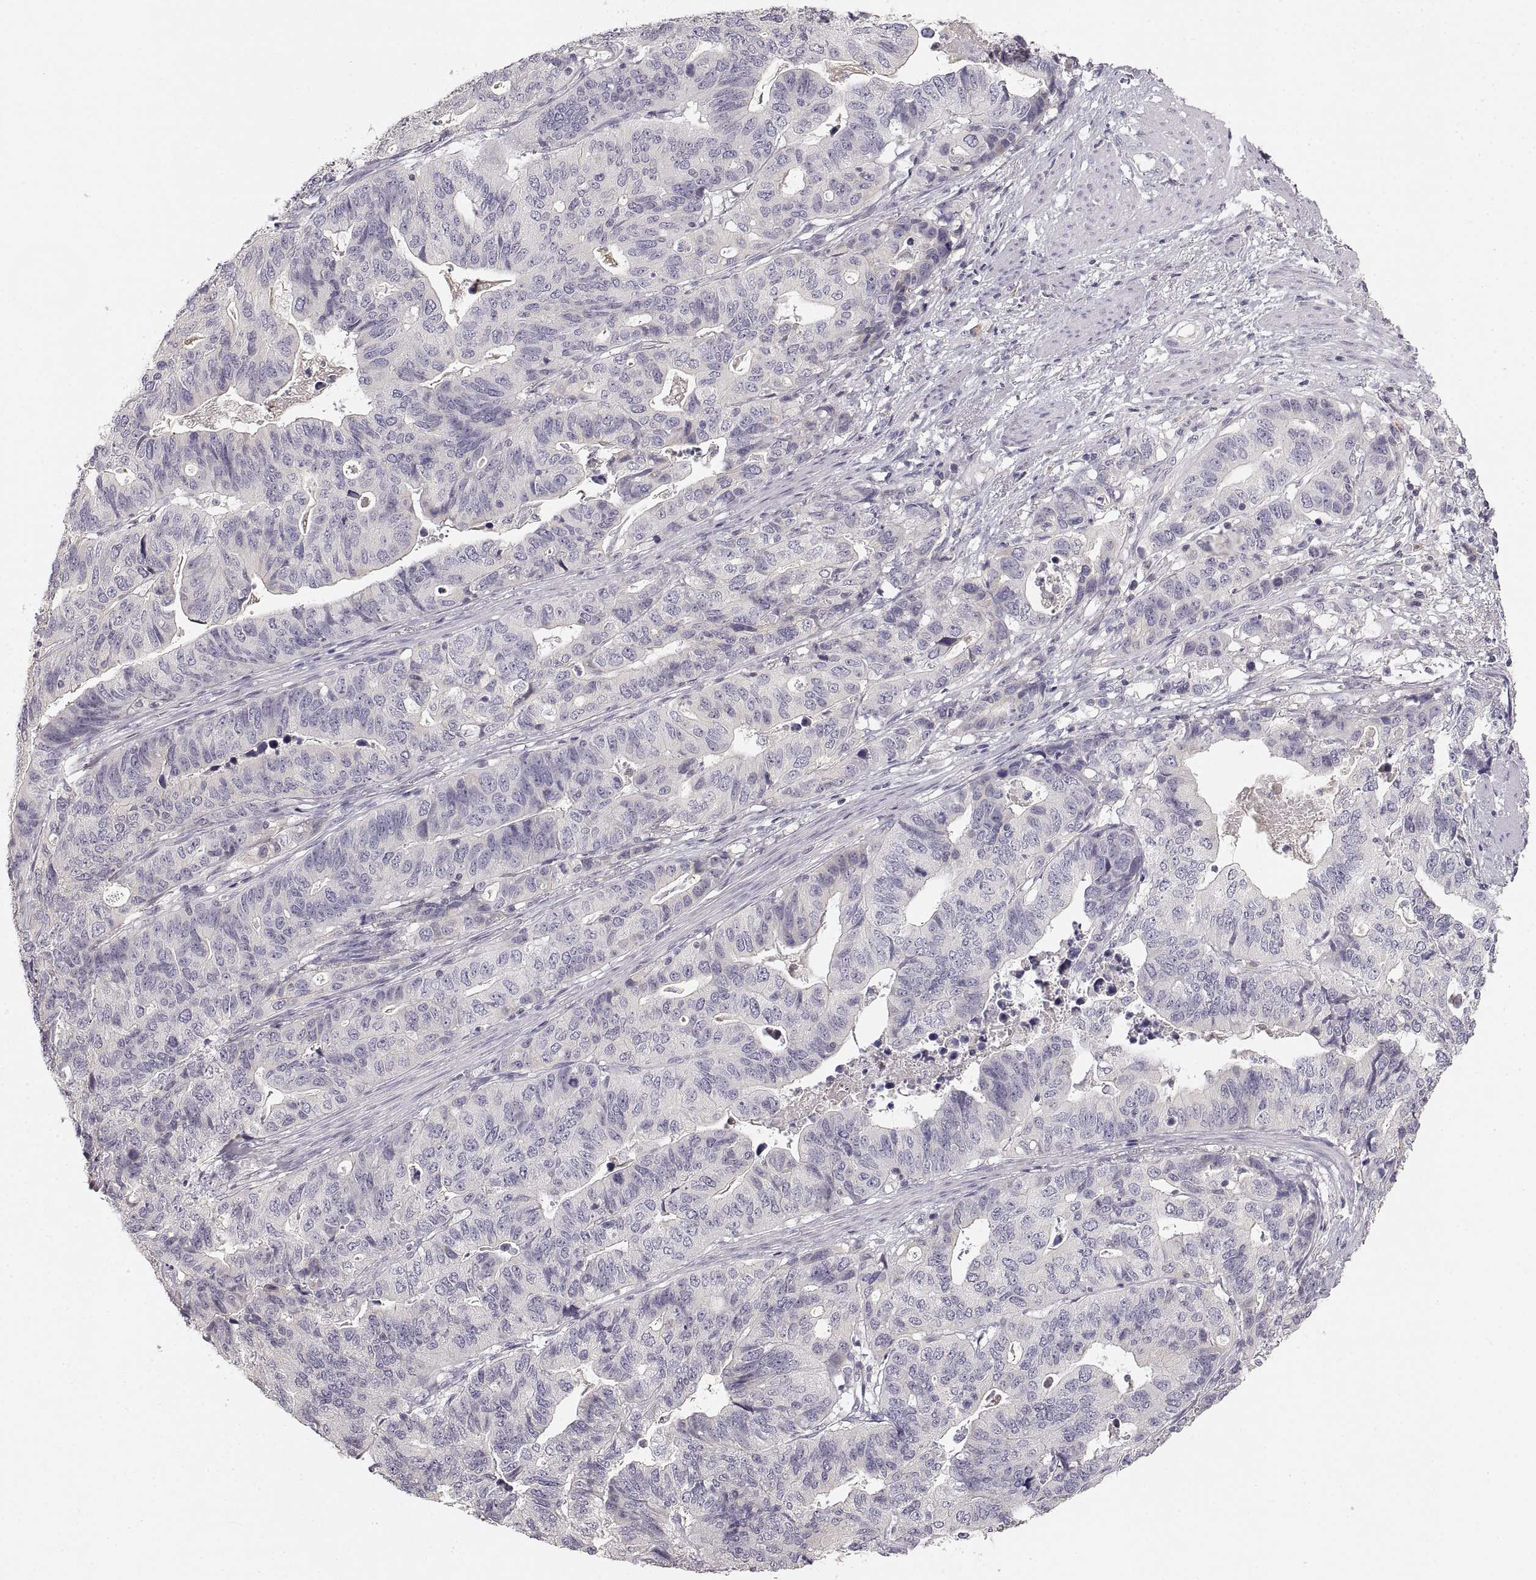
{"staining": {"intensity": "negative", "quantity": "none", "location": "none"}, "tissue": "stomach cancer", "cell_type": "Tumor cells", "image_type": "cancer", "snomed": [{"axis": "morphology", "description": "Adenocarcinoma, NOS"}, {"axis": "topography", "description": "Stomach, upper"}], "caption": "Human stomach adenocarcinoma stained for a protein using immunohistochemistry (IHC) displays no expression in tumor cells.", "gene": "RUNDC3A", "patient": {"sex": "female", "age": 67}}